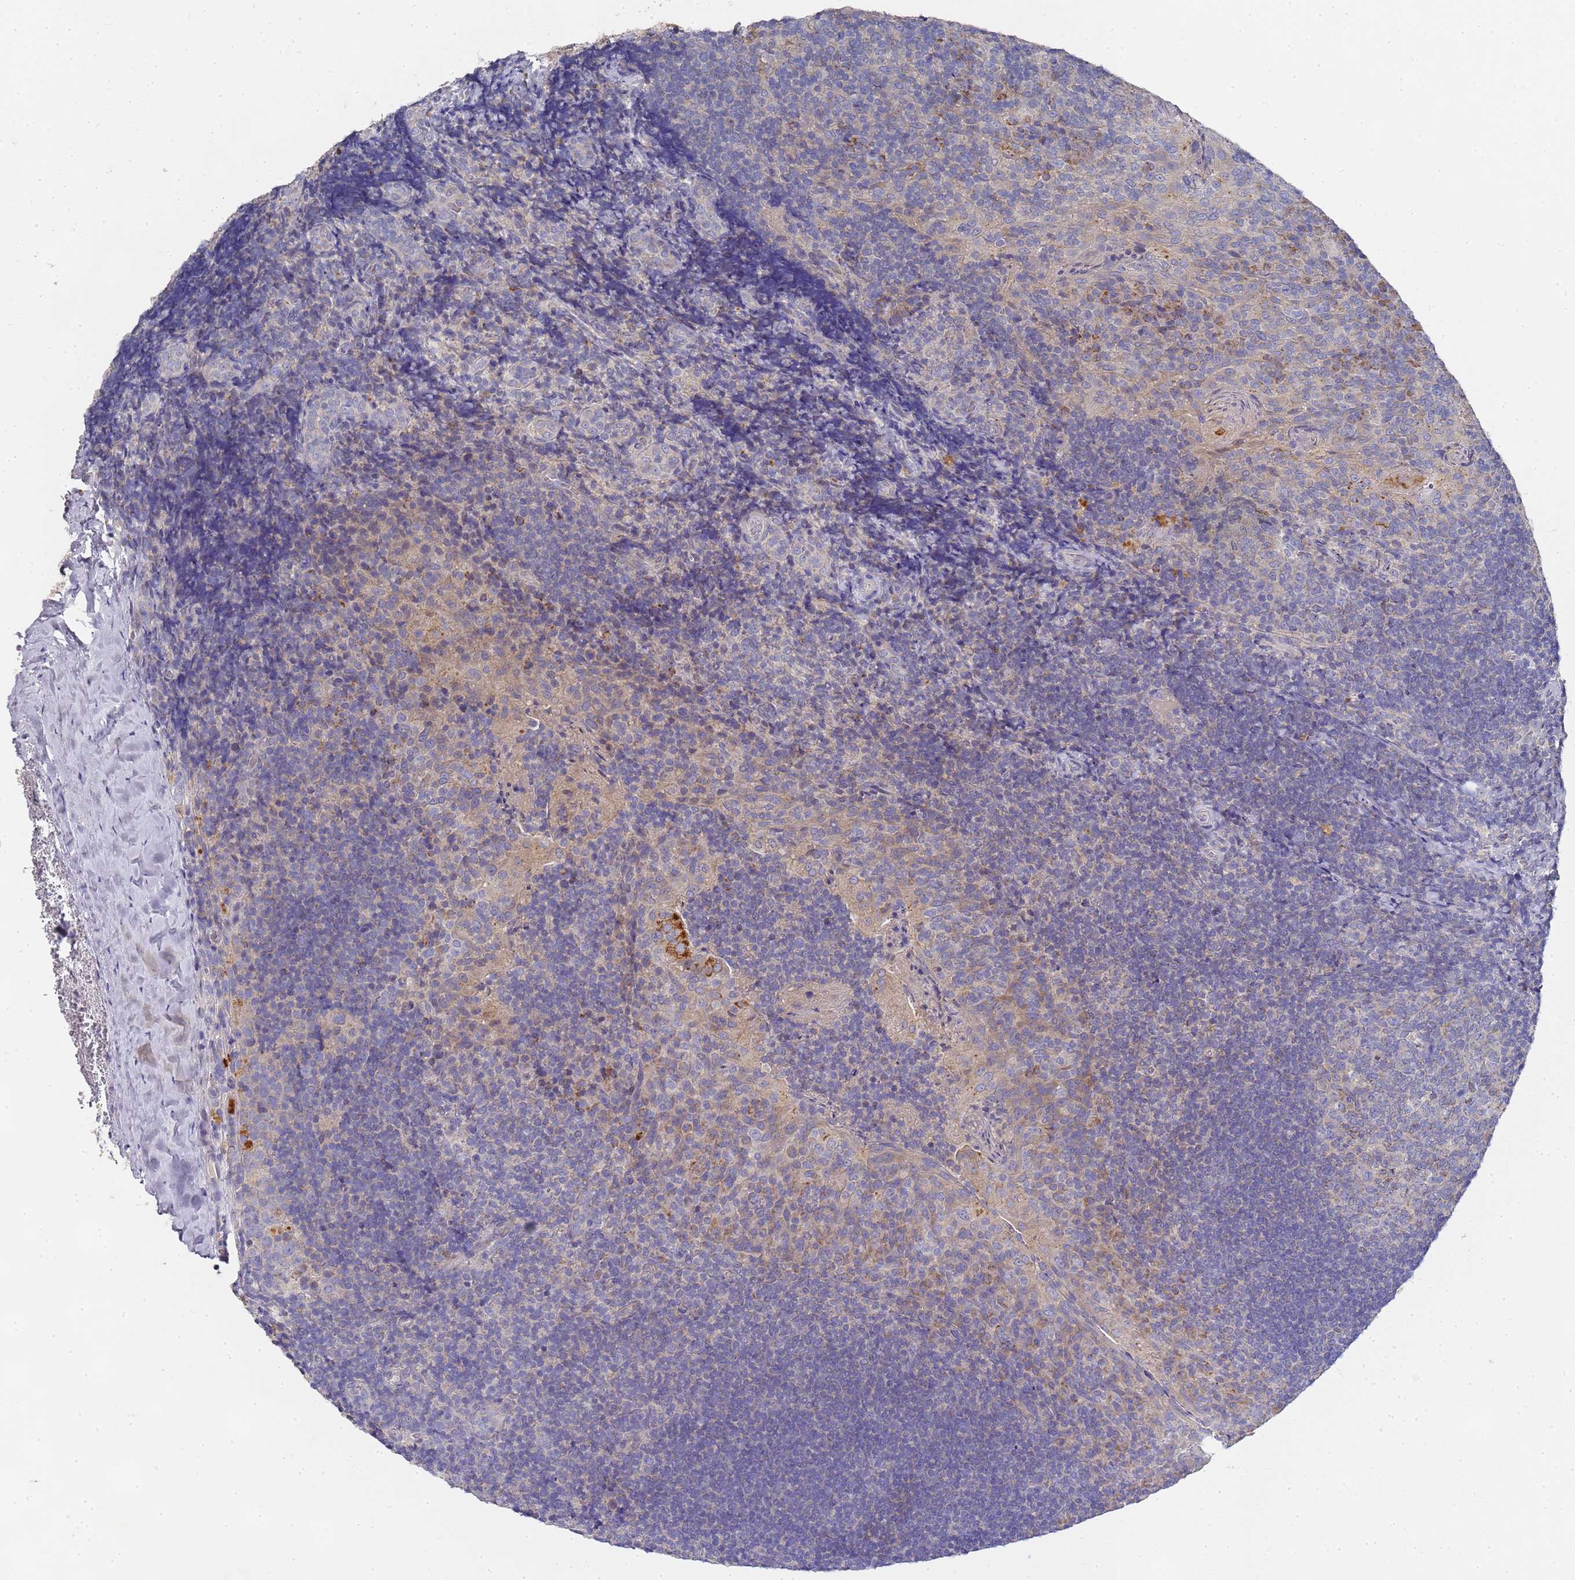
{"staining": {"intensity": "weak", "quantity": "<25%", "location": "cytoplasmic/membranous"}, "tissue": "tonsil", "cell_type": "Germinal center cells", "image_type": "normal", "snomed": [{"axis": "morphology", "description": "Normal tissue, NOS"}, {"axis": "topography", "description": "Tonsil"}], "caption": "This is a photomicrograph of immunohistochemistry staining of benign tonsil, which shows no staining in germinal center cells.", "gene": "NPEPPS", "patient": {"sex": "male", "age": 17}}